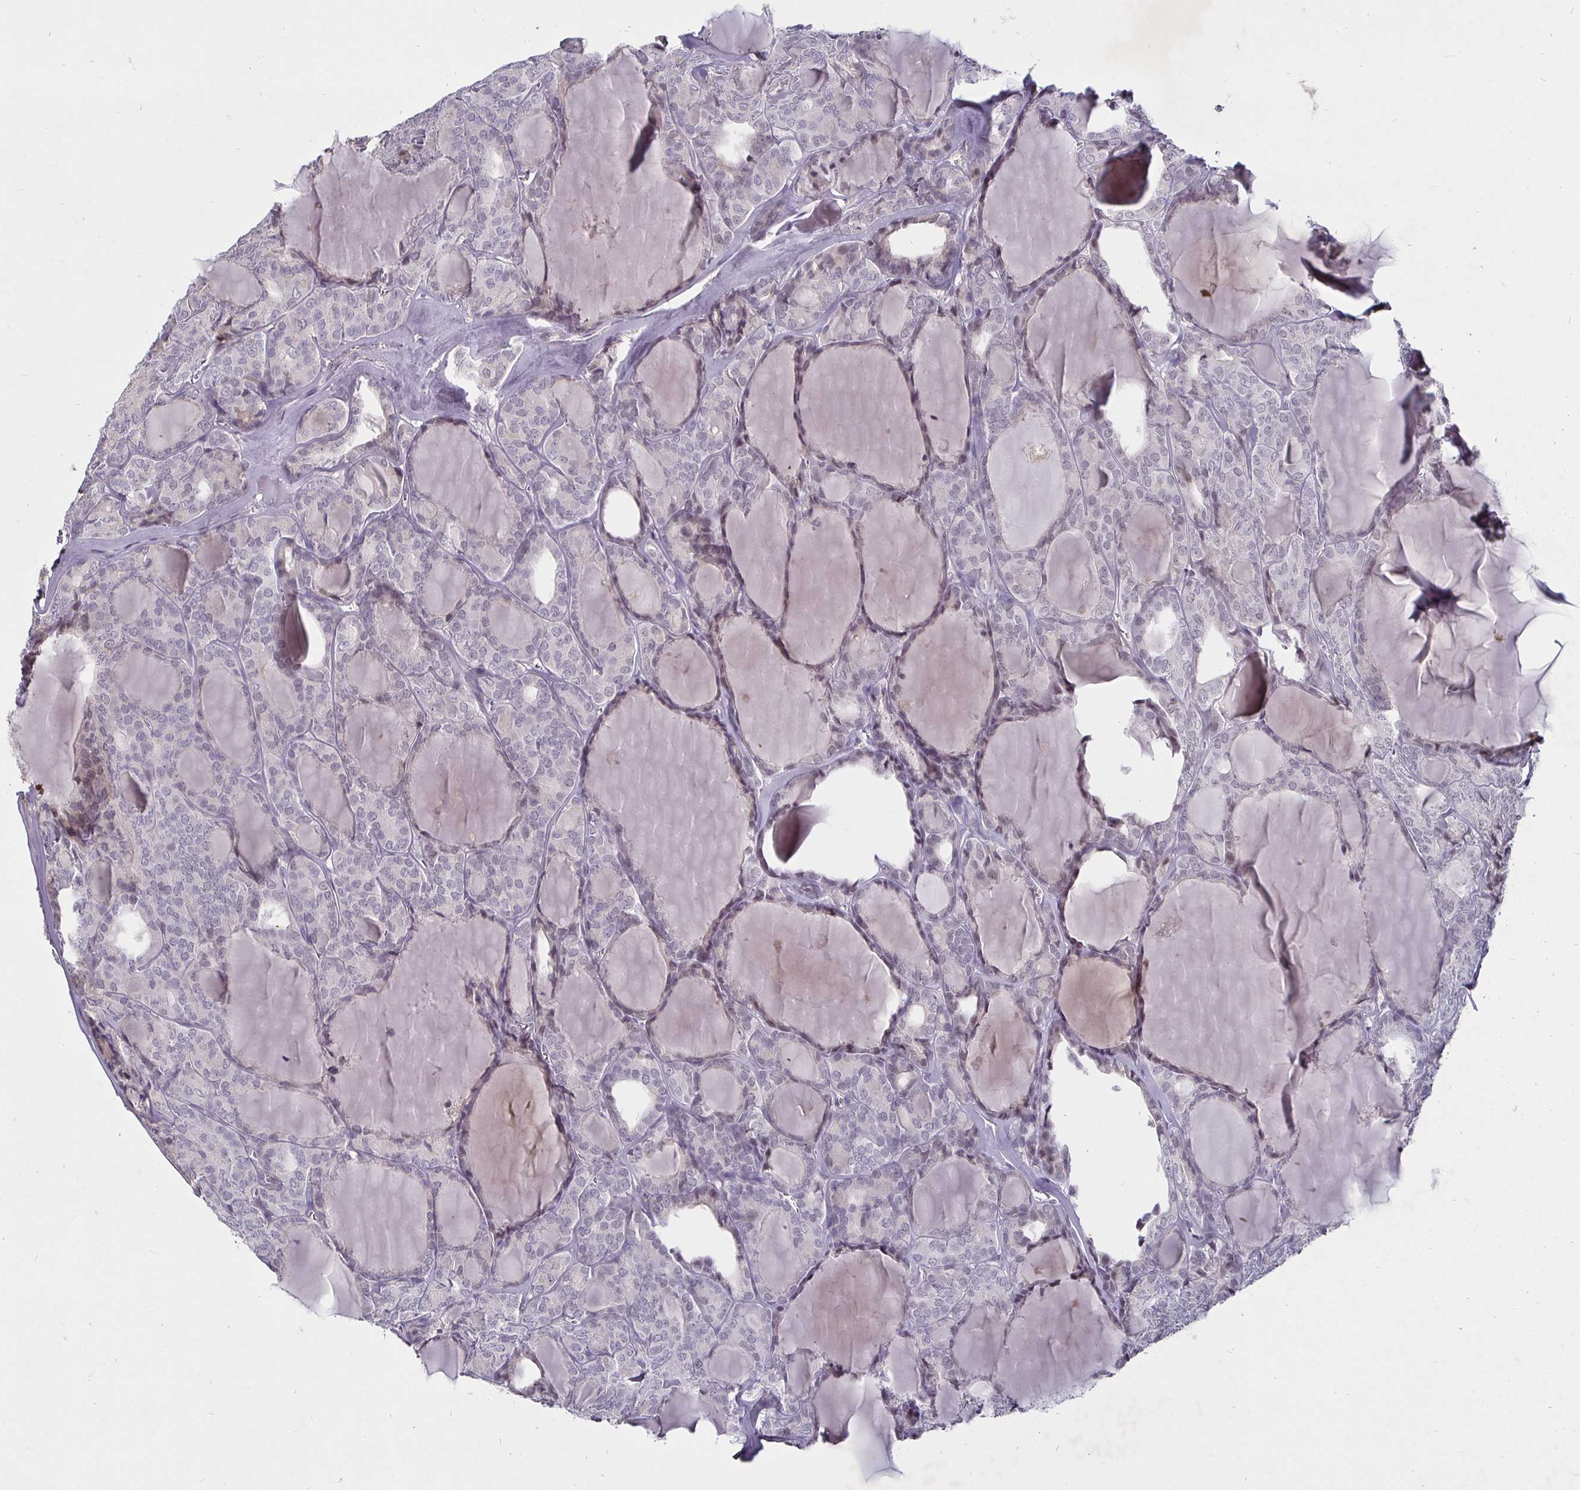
{"staining": {"intensity": "negative", "quantity": "none", "location": "none"}, "tissue": "thyroid cancer", "cell_type": "Tumor cells", "image_type": "cancer", "snomed": [{"axis": "morphology", "description": "Follicular adenoma carcinoma, NOS"}, {"axis": "topography", "description": "Thyroid gland"}], "caption": "Human thyroid cancer stained for a protein using IHC displays no expression in tumor cells.", "gene": "MLH1", "patient": {"sex": "male", "age": 74}}